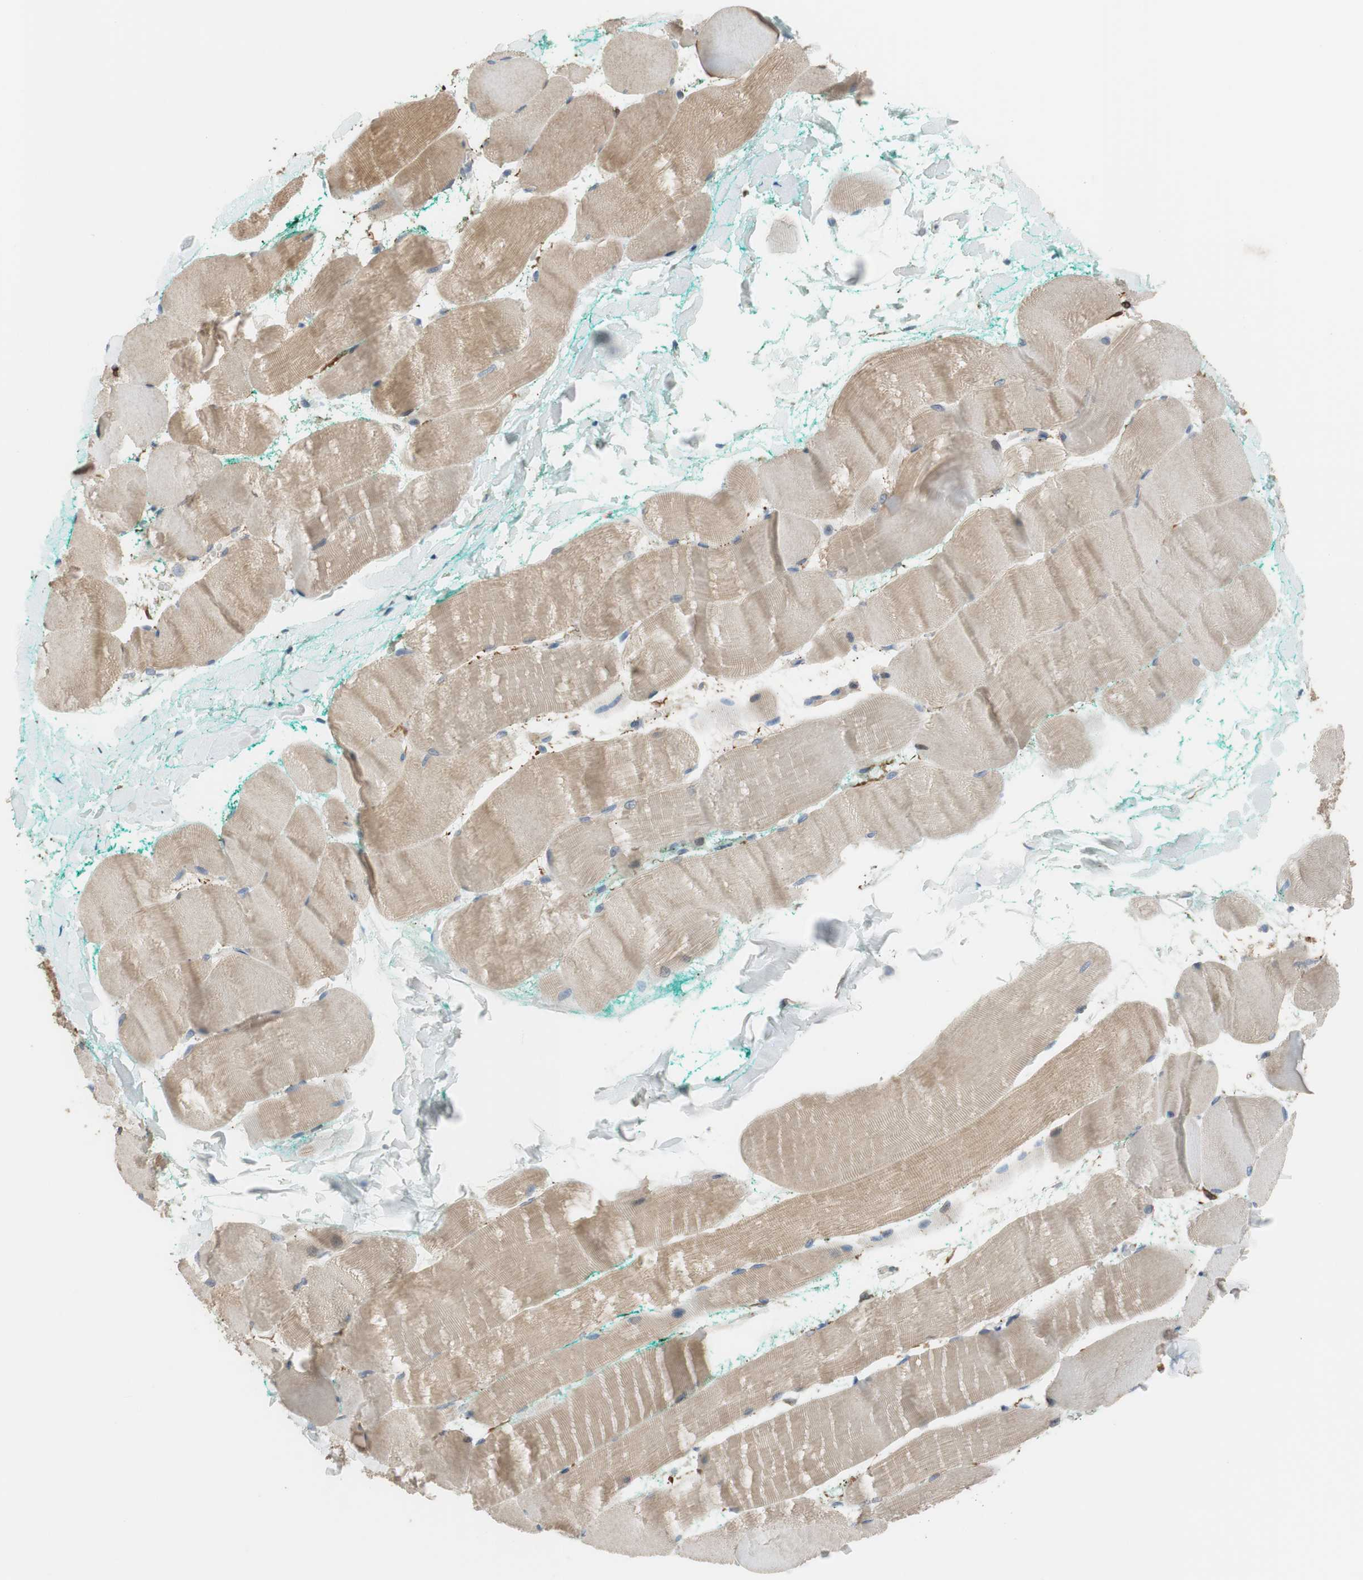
{"staining": {"intensity": "moderate", "quantity": ">75%", "location": "cytoplasmic/membranous"}, "tissue": "skeletal muscle", "cell_type": "Myocytes", "image_type": "normal", "snomed": [{"axis": "morphology", "description": "Normal tissue, NOS"}, {"axis": "morphology", "description": "Squamous cell carcinoma, NOS"}, {"axis": "topography", "description": "Skeletal muscle"}], "caption": "DAB (3,3'-diaminobenzidine) immunohistochemical staining of normal skeletal muscle exhibits moderate cytoplasmic/membranous protein expression in approximately >75% of myocytes. (brown staining indicates protein expression, while blue staining denotes nuclei).", "gene": "ALDH1A2", "patient": {"sex": "male", "age": 51}}